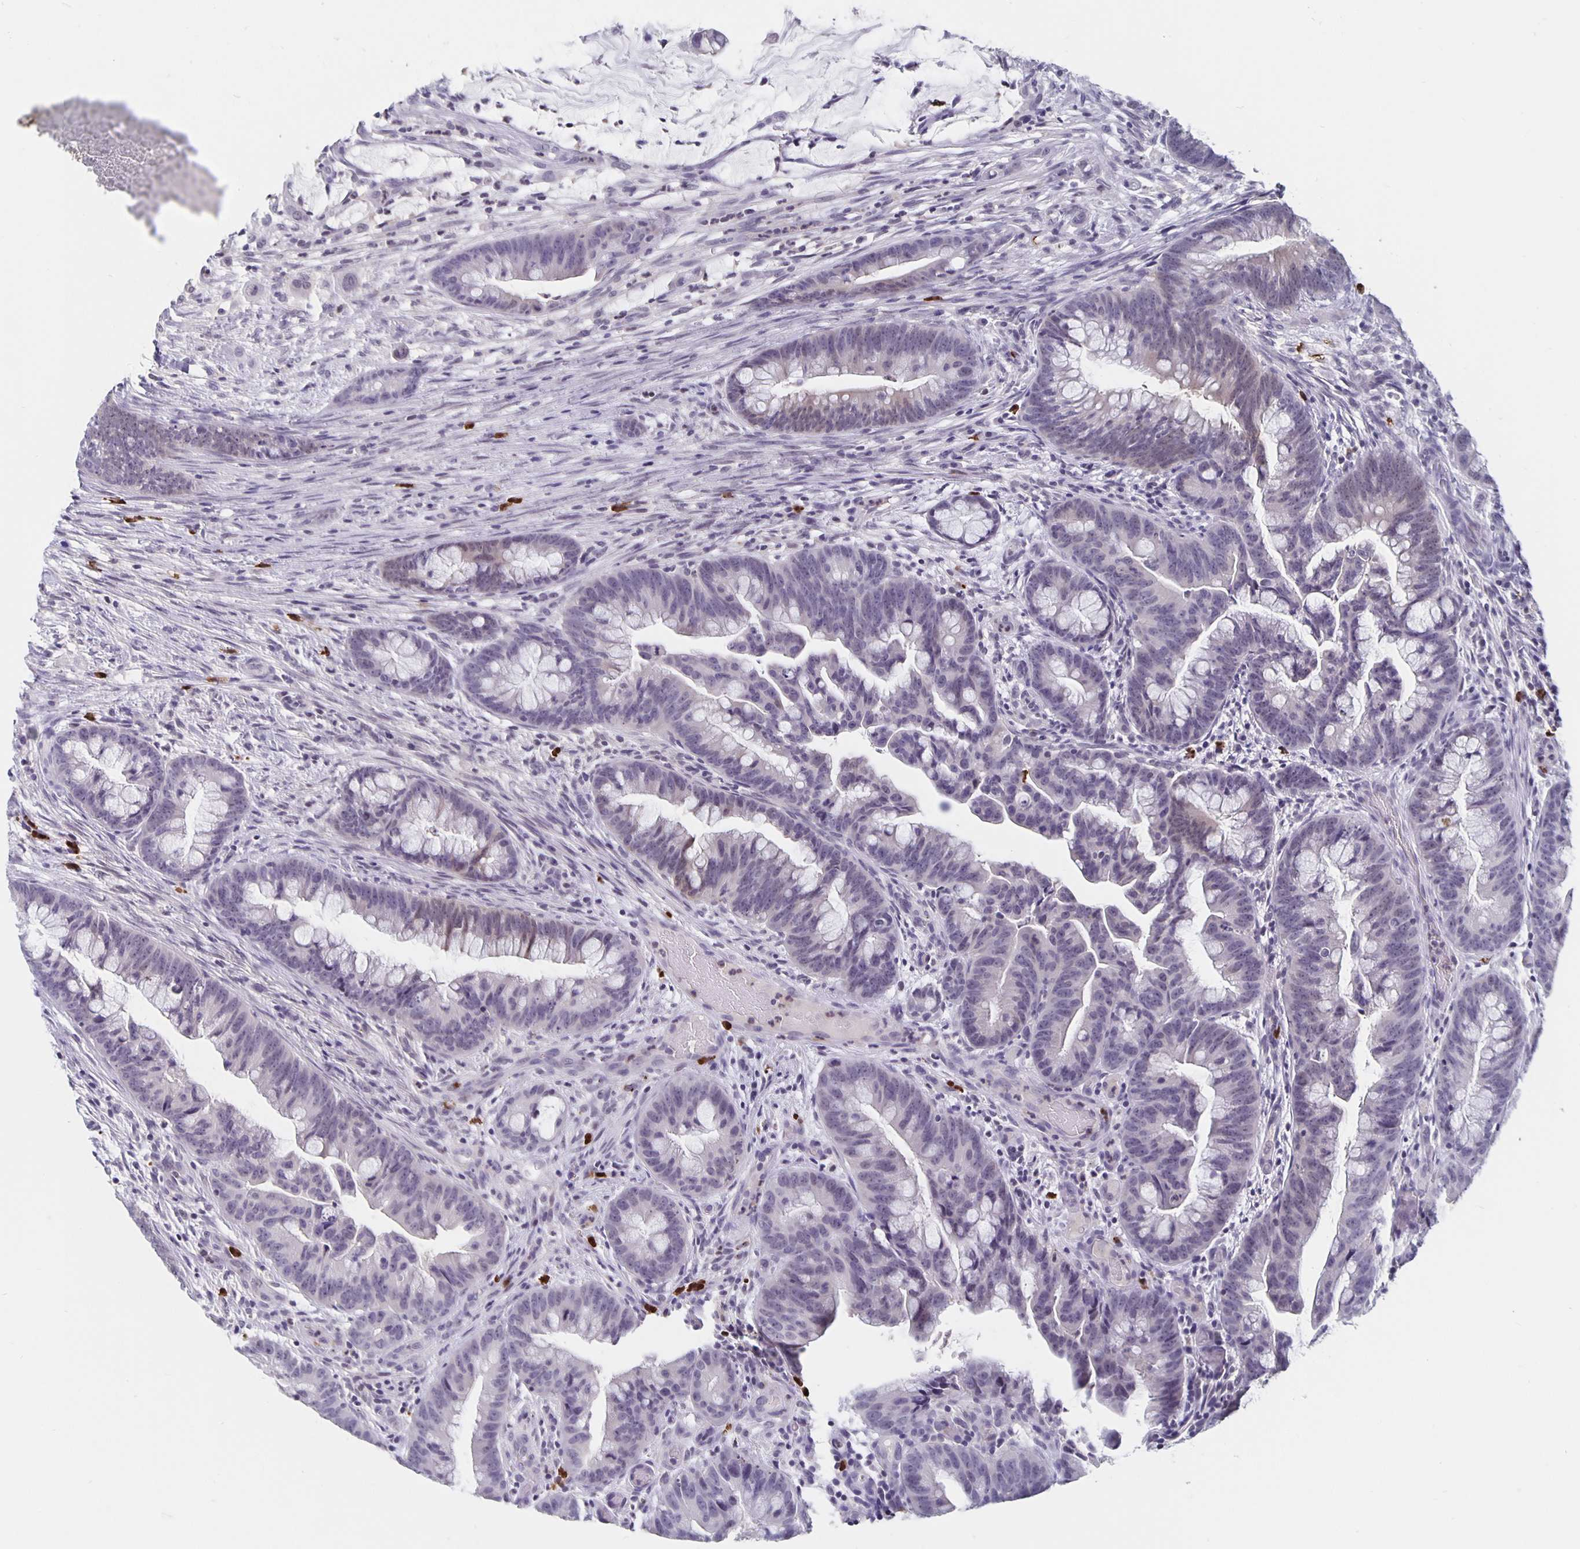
{"staining": {"intensity": "weak", "quantity": "<25%", "location": "cytoplasmic/membranous"}, "tissue": "colorectal cancer", "cell_type": "Tumor cells", "image_type": "cancer", "snomed": [{"axis": "morphology", "description": "Adenocarcinoma, NOS"}, {"axis": "topography", "description": "Colon"}], "caption": "Tumor cells are negative for protein expression in human adenocarcinoma (colorectal).", "gene": "ZNF691", "patient": {"sex": "male", "age": 62}}